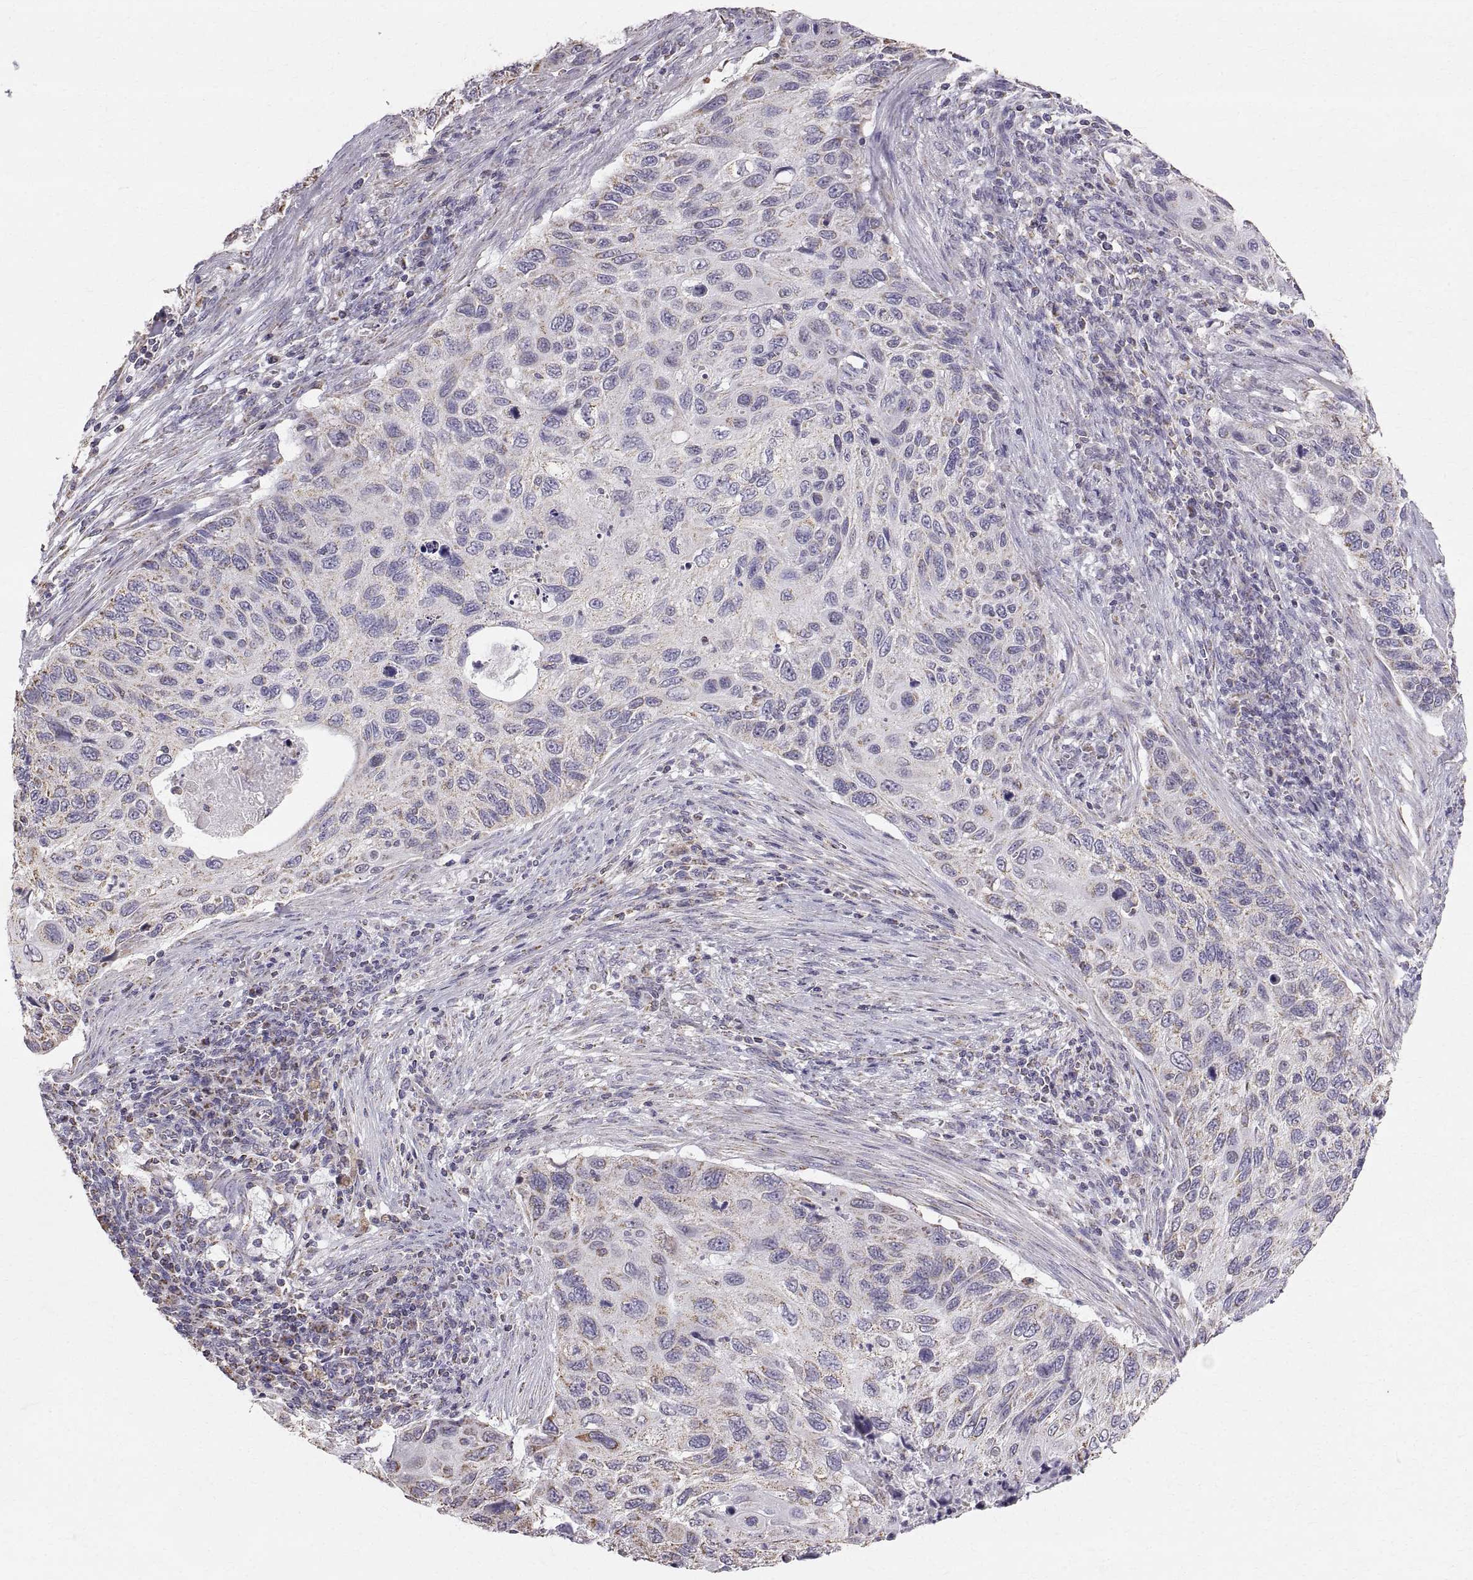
{"staining": {"intensity": "negative", "quantity": "none", "location": "none"}, "tissue": "cervical cancer", "cell_type": "Tumor cells", "image_type": "cancer", "snomed": [{"axis": "morphology", "description": "Squamous cell carcinoma, NOS"}, {"axis": "topography", "description": "Cervix"}], "caption": "Tumor cells are negative for brown protein staining in squamous cell carcinoma (cervical). (DAB (3,3'-diaminobenzidine) immunohistochemistry (IHC), high magnification).", "gene": "STMND1", "patient": {"sex": "female", "age": 70}}